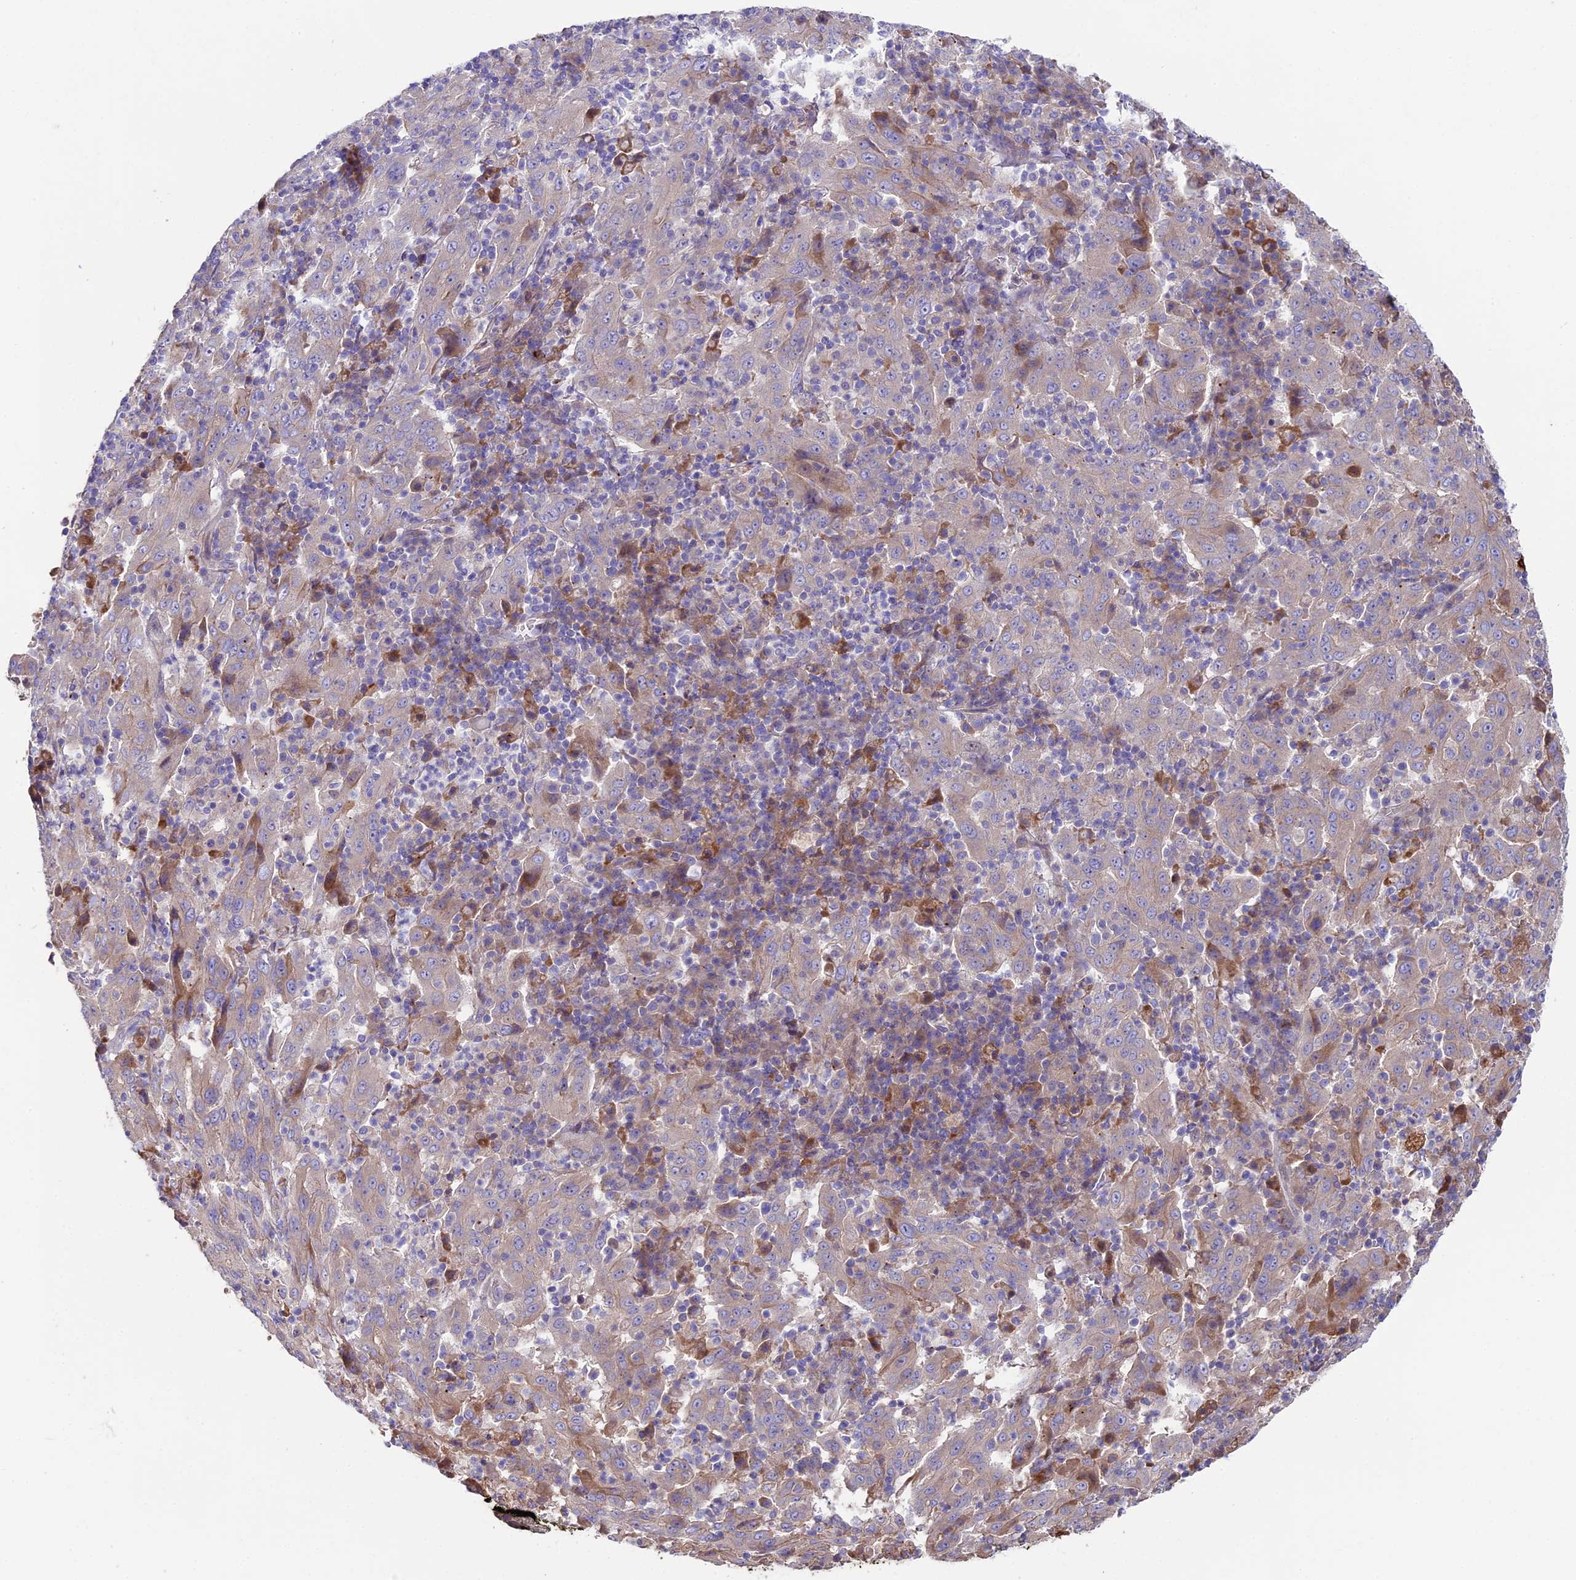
{"staining": {"intensity": "weak", "quantity": "<25%", "location": "cytoplasmic/membranous"}, "tissue": "pancreatic cancer", "cell_type": "Tumor cells", "image_type": "cancer", "snomed": [{"axis": "morphology", "description": "Adenocarcinoma, NOS"}, {"axis": "topography", "description": "Pancreas"}], "caption": "A histopathology image of pancreatic cancer (adenocarcinoma) stained for a protein reveals no brown staining in tumor cells. (DAB immunohistochemistry visualized using brightfield microscopy, high magnification).", "gene": "PIGU", "patient": {"sex": "male", "age": 63}}